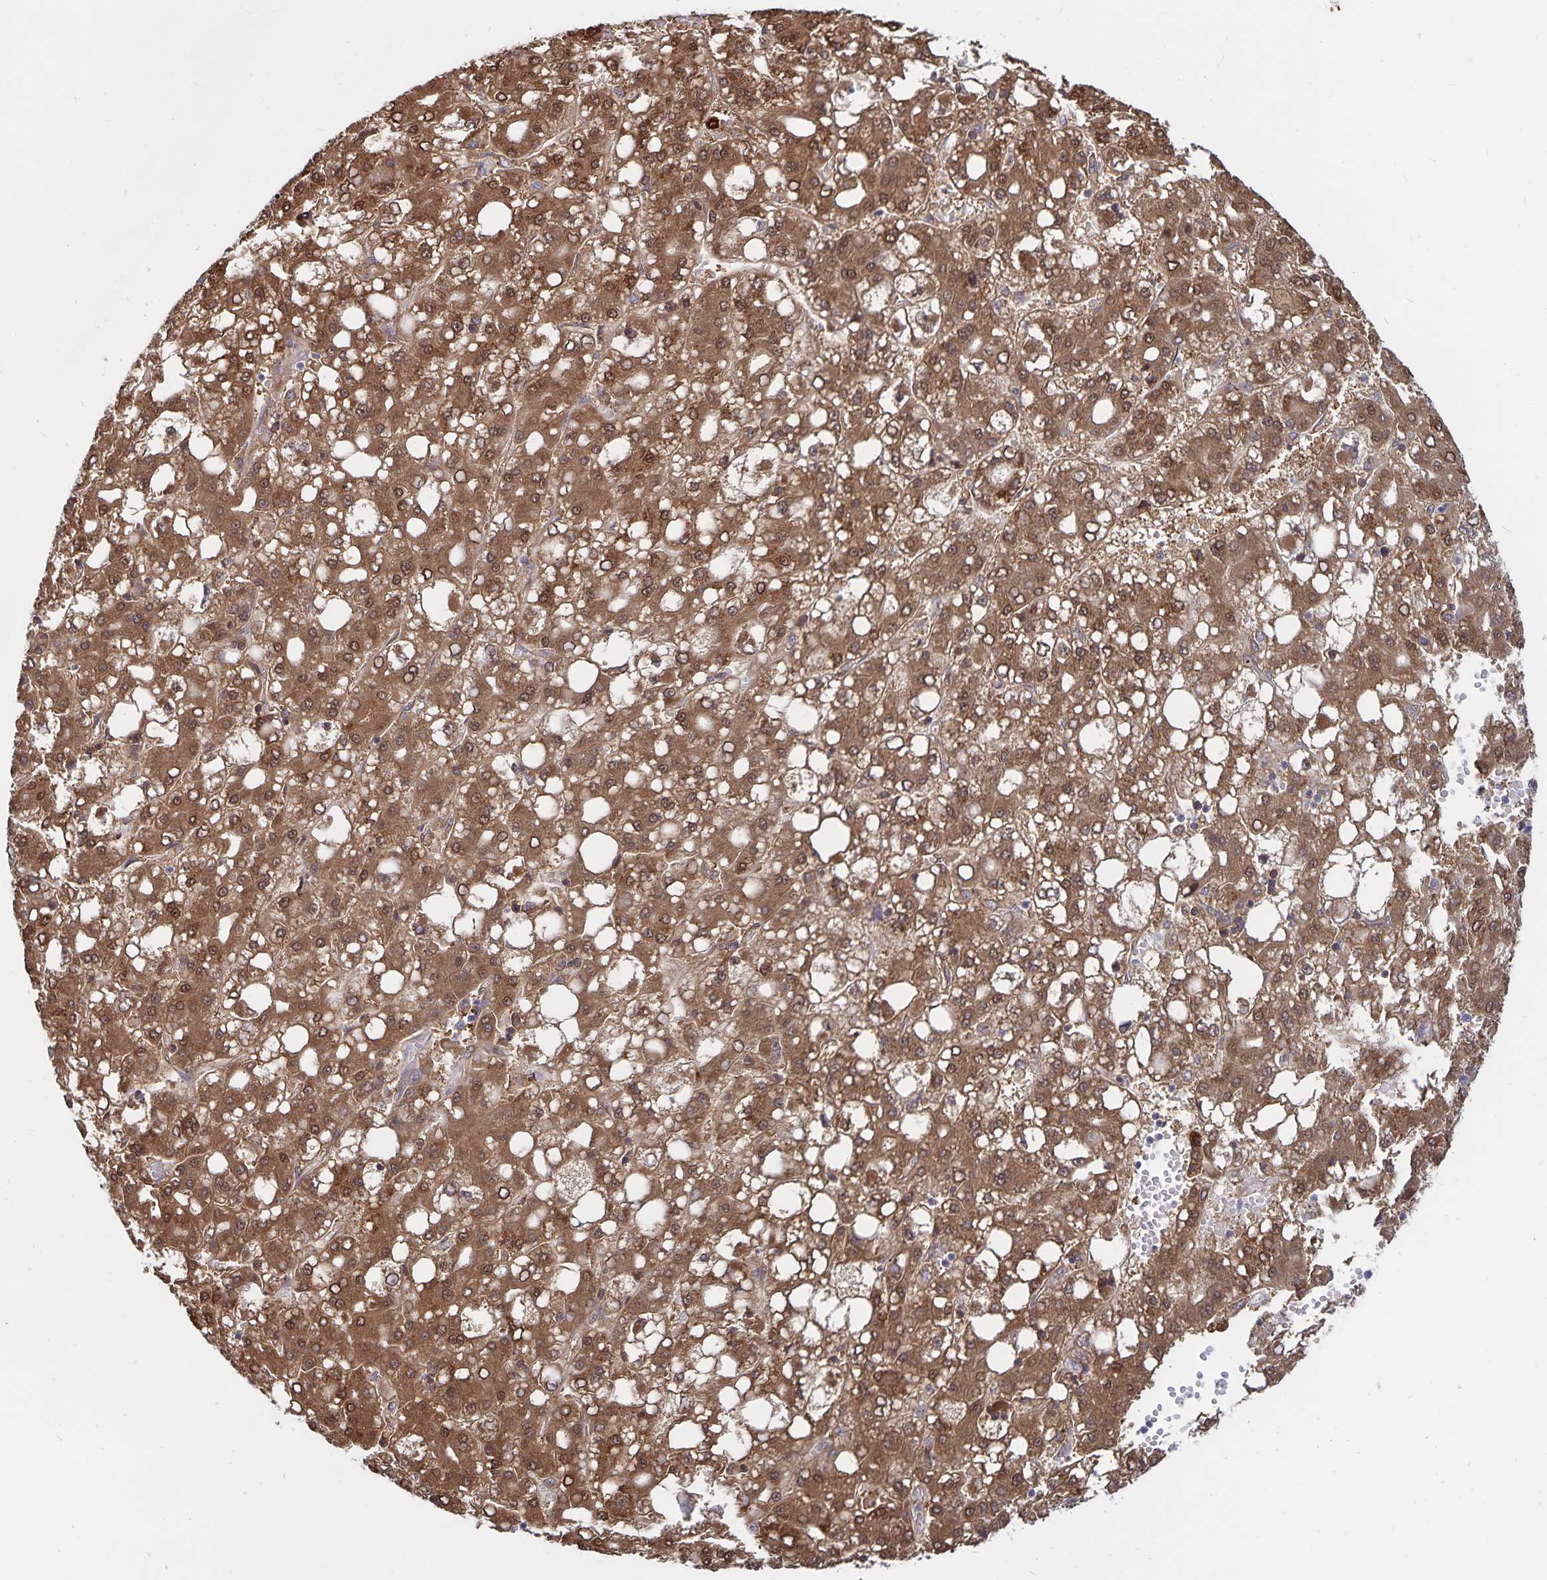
{"staining": {"intensity": "moderate", "quantity": ">75%", "location": "cytoplasmic/membranous,nuclear"}, "tissue": "liver cancer", "cell_type": "Tumor cells", "image_type": "cancer", "snomed": [{"axis": "morphology", "description": "Carcinoma, Hepatocellular, NOS"}, {"axis": "topography", "description": "Liver"}], "caption": "Protein expression analysis of human liver cancer (hepatocellular carcinoma) reveals moderate cytoplasmic/membranous and nuclear positivity in about >75% of tumor cells. Ihc stains the protein of interest in brown and the nuclei are stained blue.", "gene": "CDKN2B", "patient": {"sex": "male", "age": 65}}